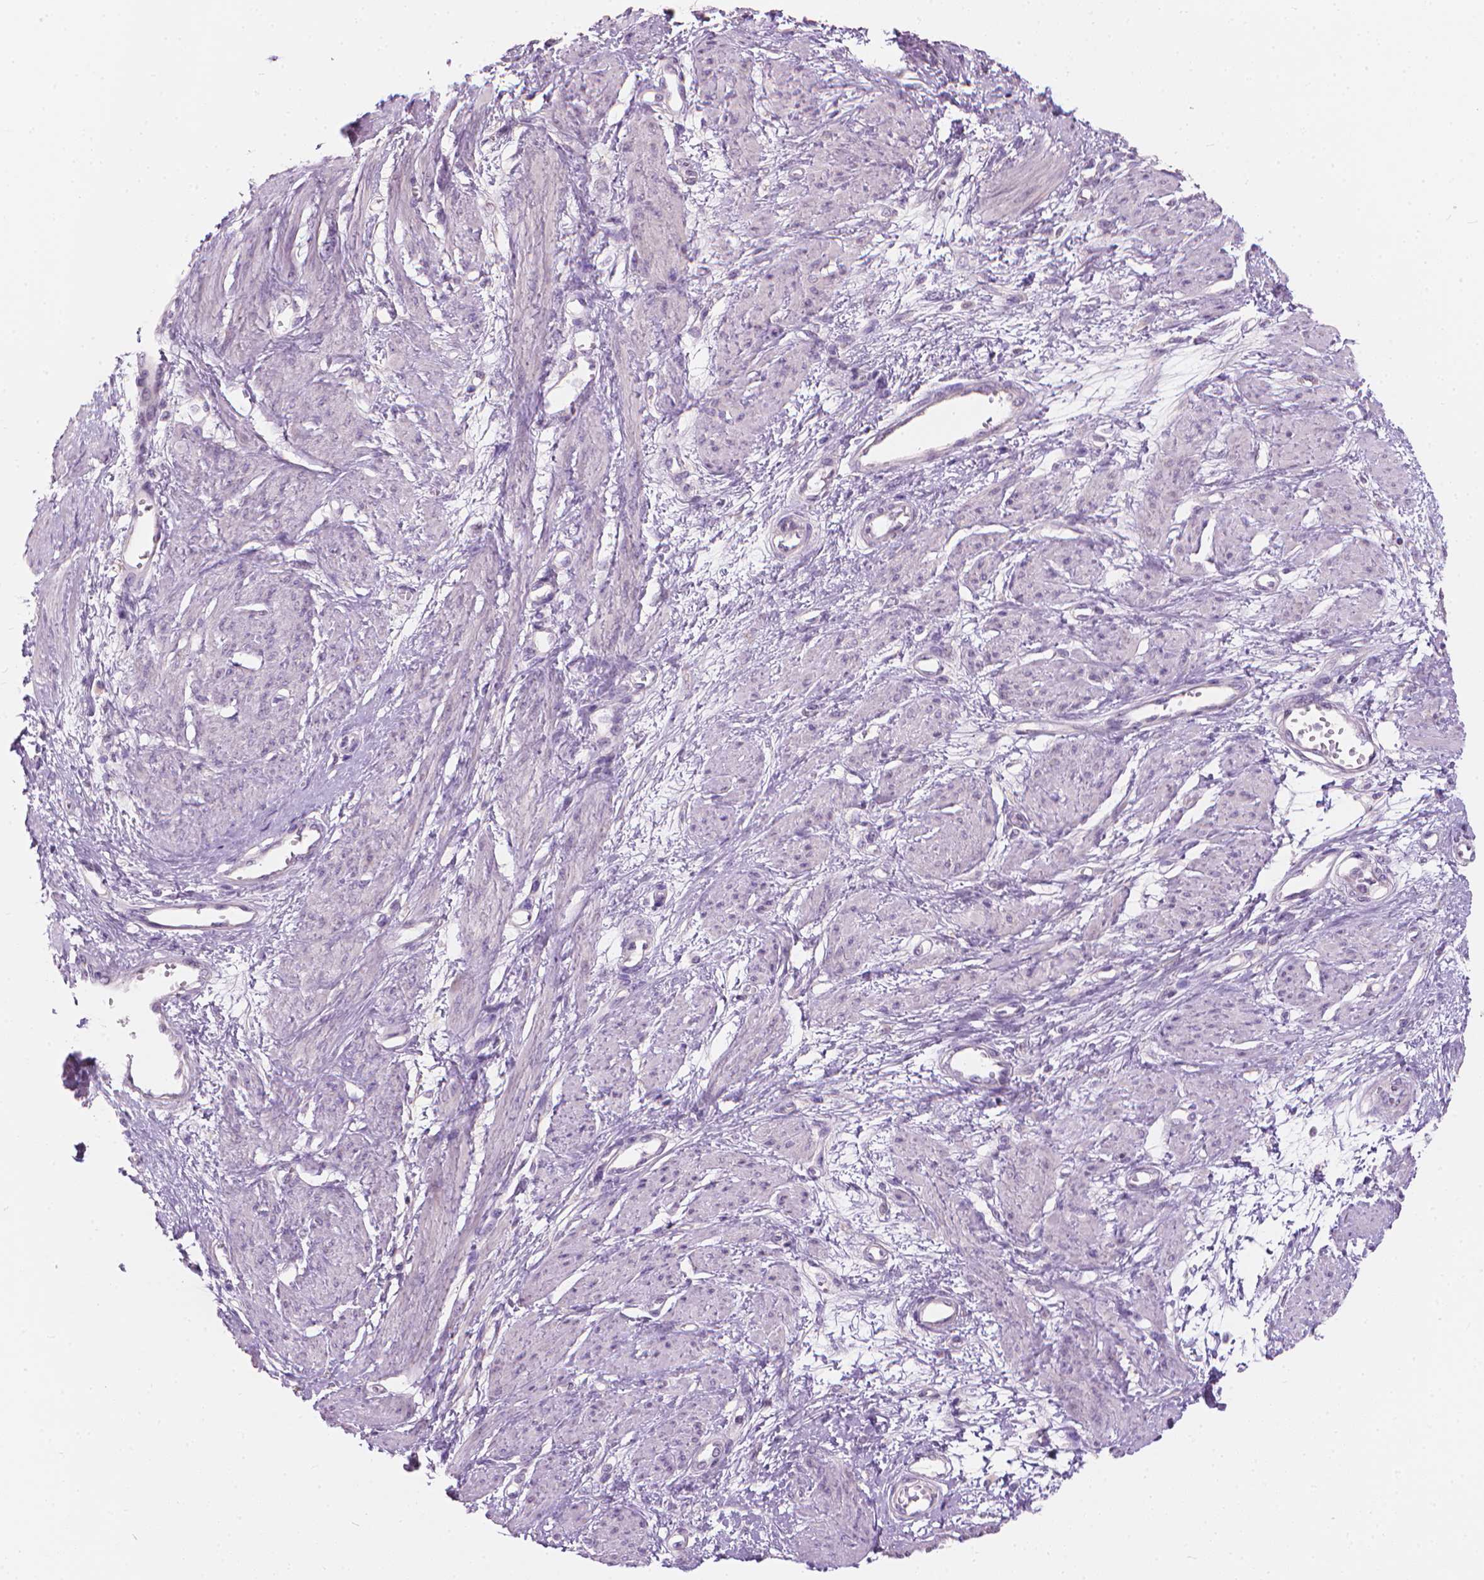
{"staining": {"intensity": "negative", "quantity": "none", "location": "none"}, "tissue": "smooth muscle", "cell_type": "Smooth muscle cells", "image_type": "normal", "snomed": [{"axis": "morphology", "description": "Normal tissue, NOS"}, {"axis": "topography", "description": "Smooth muscle"}, {"axis": "topography", "description": "Uterus"}], "caption": "IHC micrograph of unremarkable smooth muscle: smooth muscle stained with DAB reveals no significant protein positivity in smooth muscle cells. (Immunohistochemistry (ihc), brightfield microscopy, high magnification).", "gene": "GPRC5A", "patient": {"sex": "female", "age": 39}}